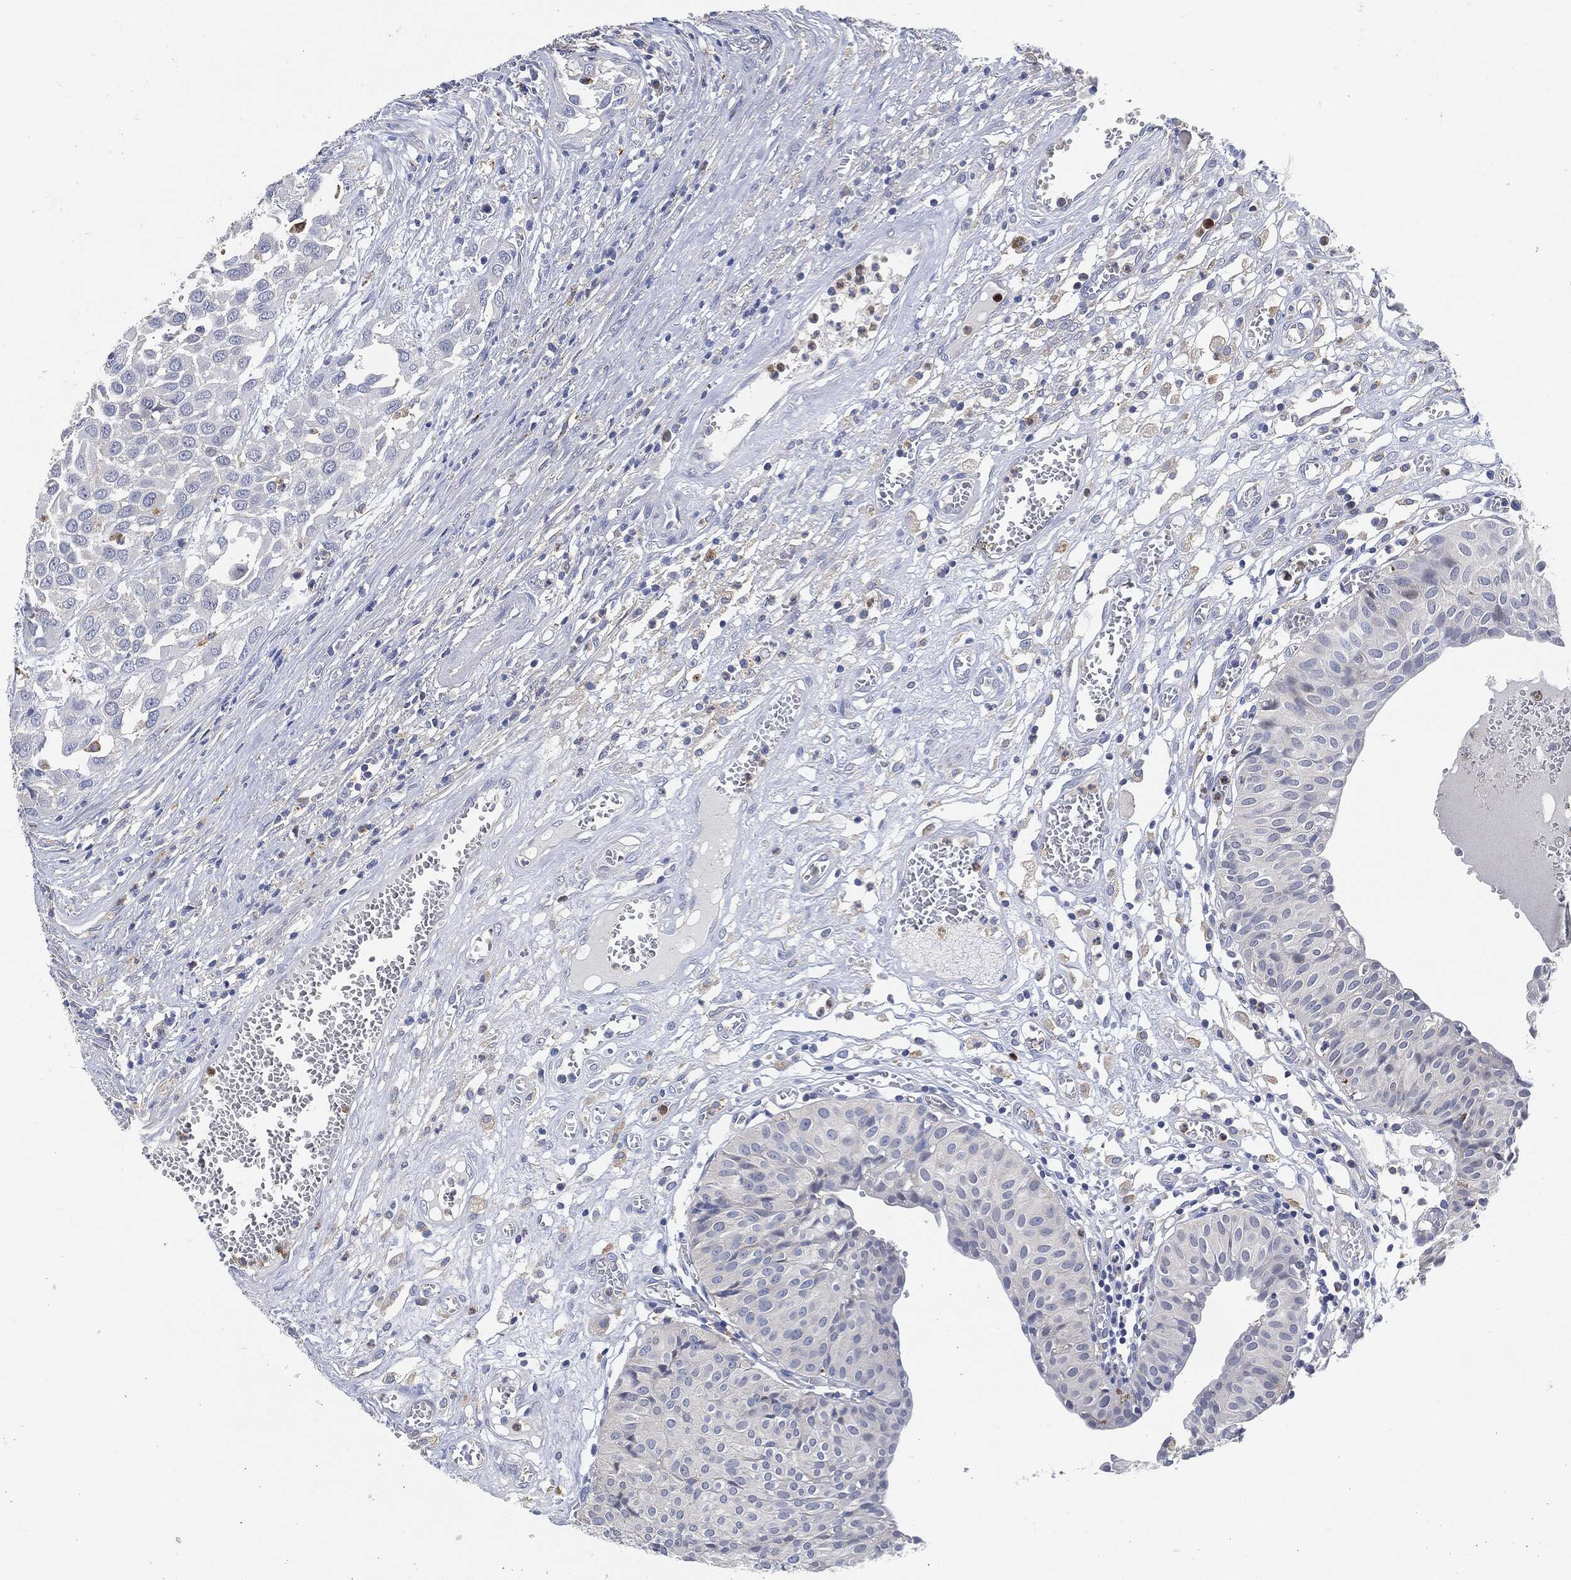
{"staining": {"intensity": "negative", "quantity": "none", "location": "none"}, "tissue": "urinary bladder", "cell_type": "Urothelial cells", "image_type": "normal", "snomed": [{"axis": "morphology", "description": "Normal tissue, NOS"}, {"axis": "morphology", "description": "Urothelial carcinoma, NOS"}, {"axis": "morphology", "description": "Urothelial carcinoma, High grade"}, {"axis": "topography", "description": "Urinary bladder"}], "caption": "IHC of normal urinary bladder demonstrates no expression in urothelial cells.", "gene": "VSIG4", "patient": {"sex": "male", "age": 57}}